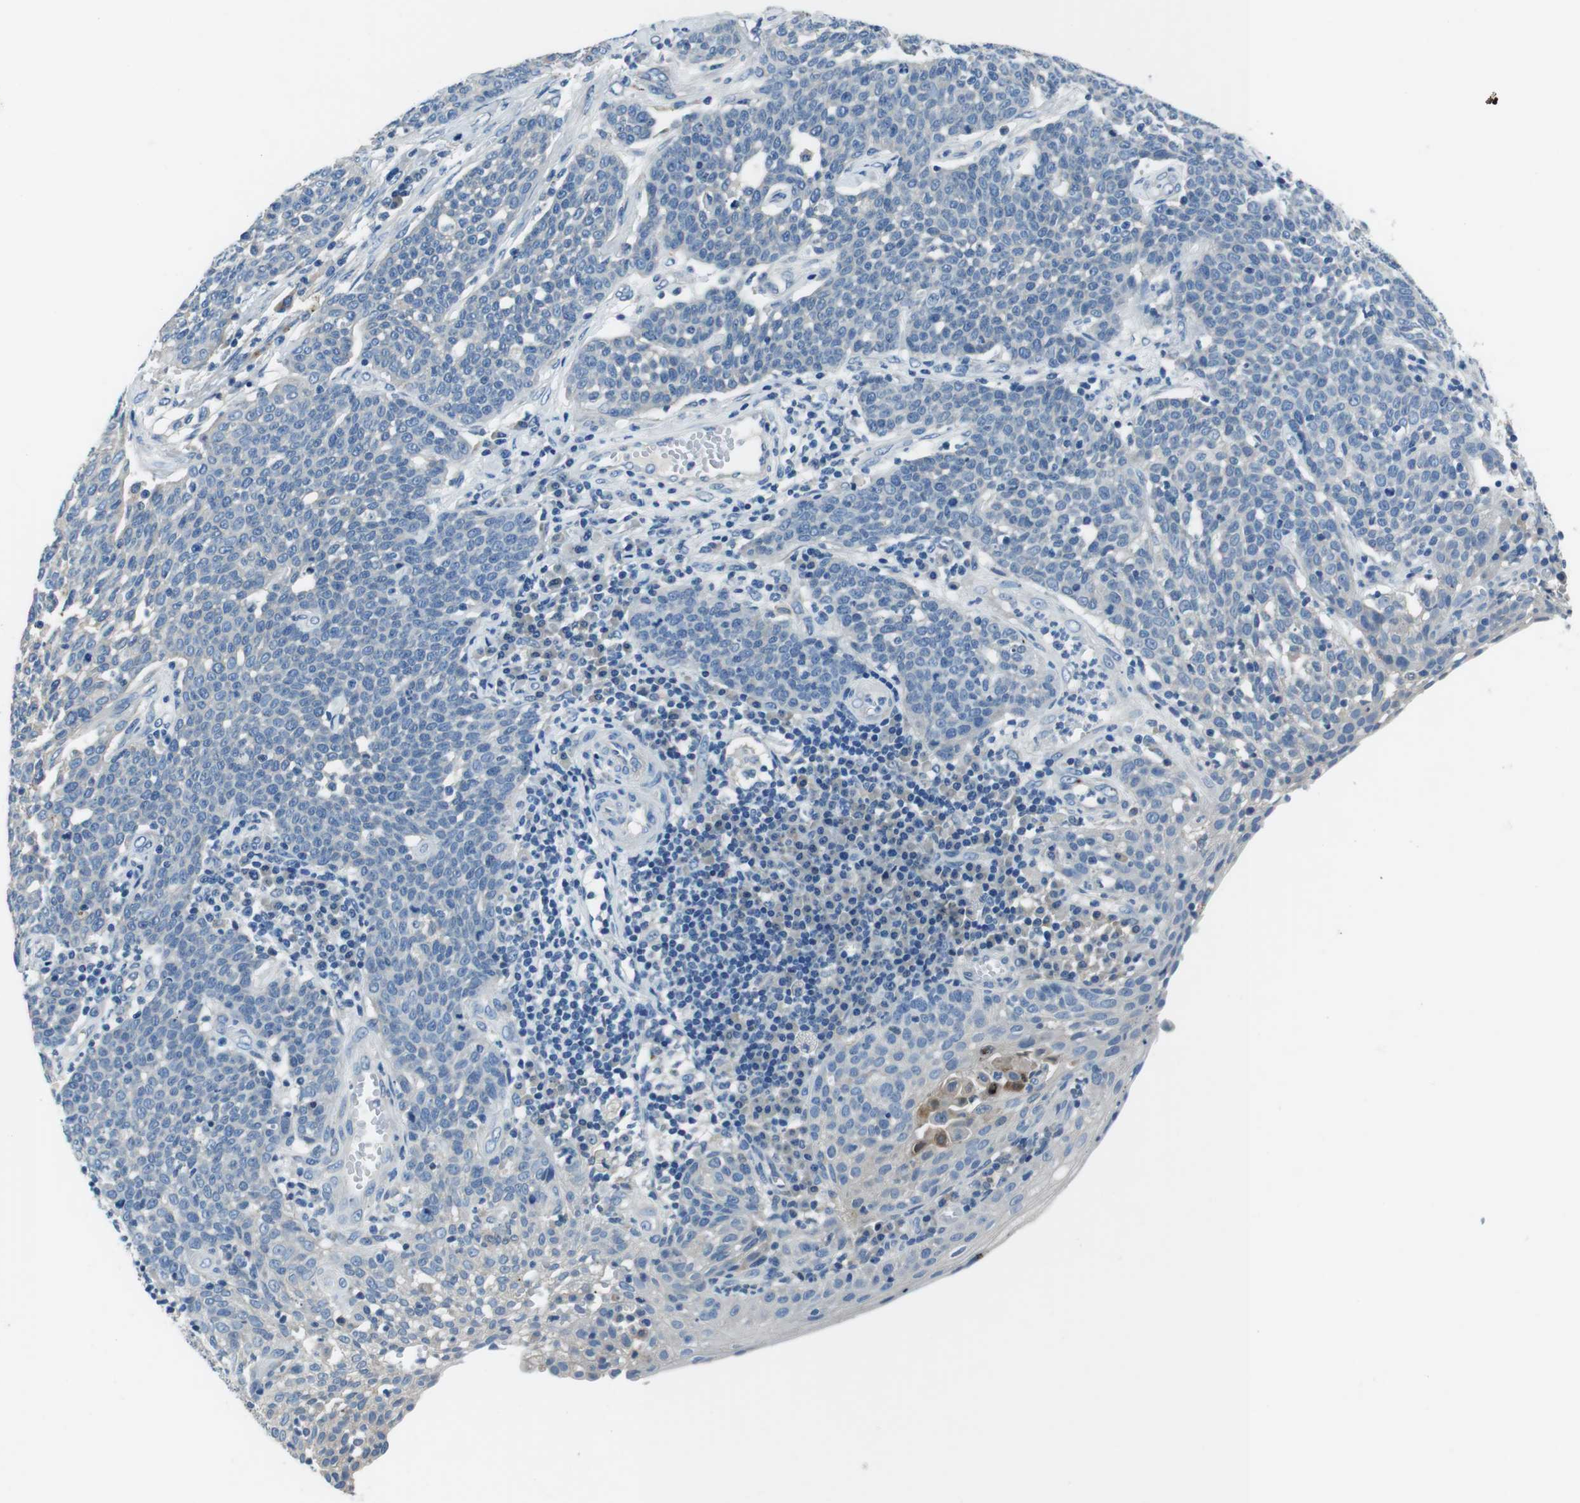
{"staining": {"intensity": "negative", "quantity": "none", "location": "none"}, "tissue": "cervical cancer", "cell_type": "Tumor cells", "image_type": "cancer", "snomed": [{"axis": "morphology", "description": "Squamous cell carcinoma, NOS"}, {"axis": "topography", "description": "Cervix"}], "caption": "There is no significant expression in tumor cells of cervical cancer.", "gene": "TULP3", "patient": {"sex": "female", "age": 34}}